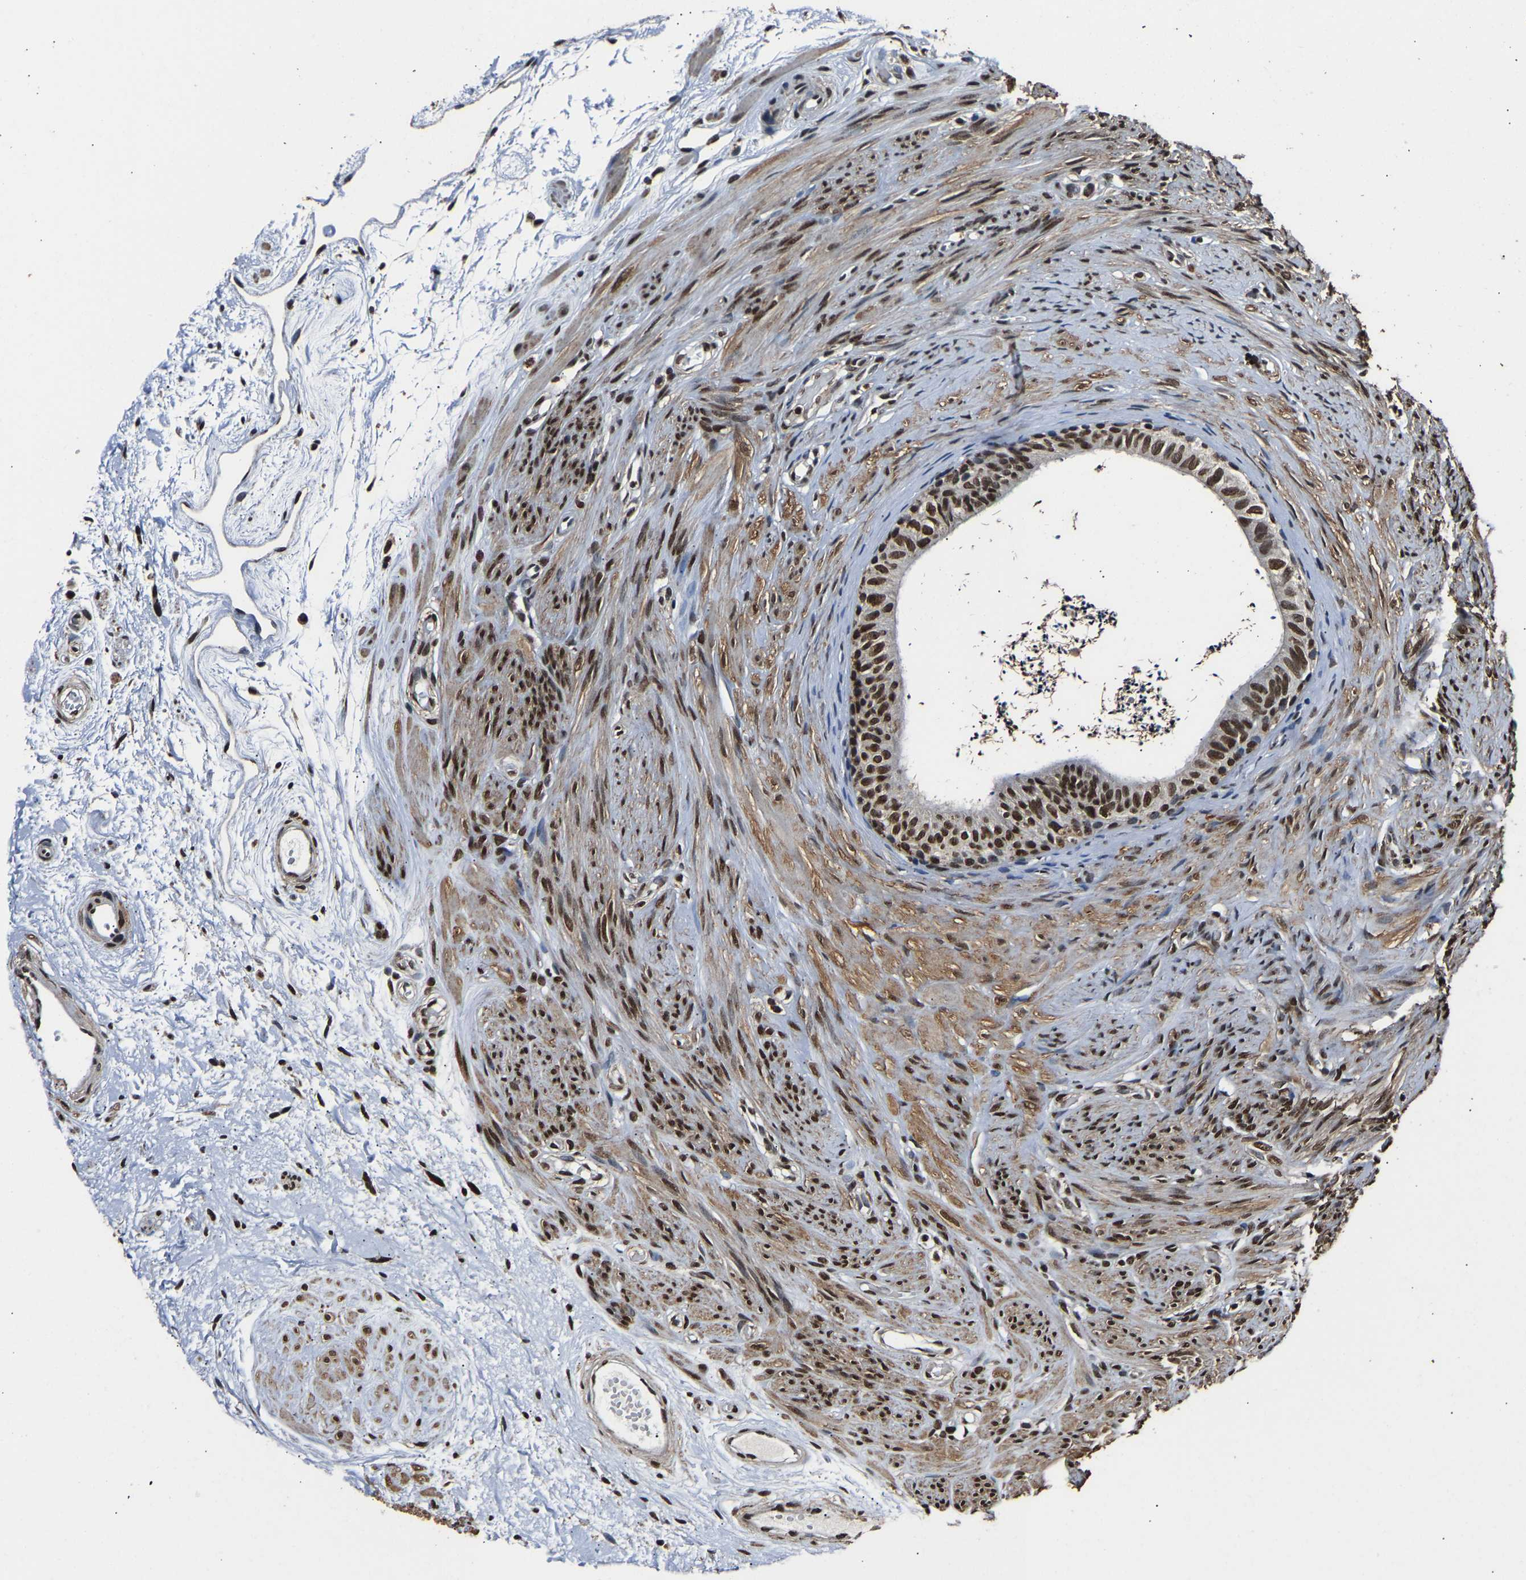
{"staining": {"intensity": "strong", "quantity": ">75%", "location": "nuclear"}, "tissue": "epididymis", "cell_type": "Glandular cells", "image_type": "normal", "snomed": [{"axis": "morphology", "description": "Normal tissue, NOS"}, {"axis": "topography", "description": "Epididymis"}], "caption": "About >75% of glandular cells in normal epididymis demonstrate strong nuclear protein staining as visualized by brown immunohistochemical staining.", "gene": "SAFB", "patient": {"sex": "male", "age": 56}}